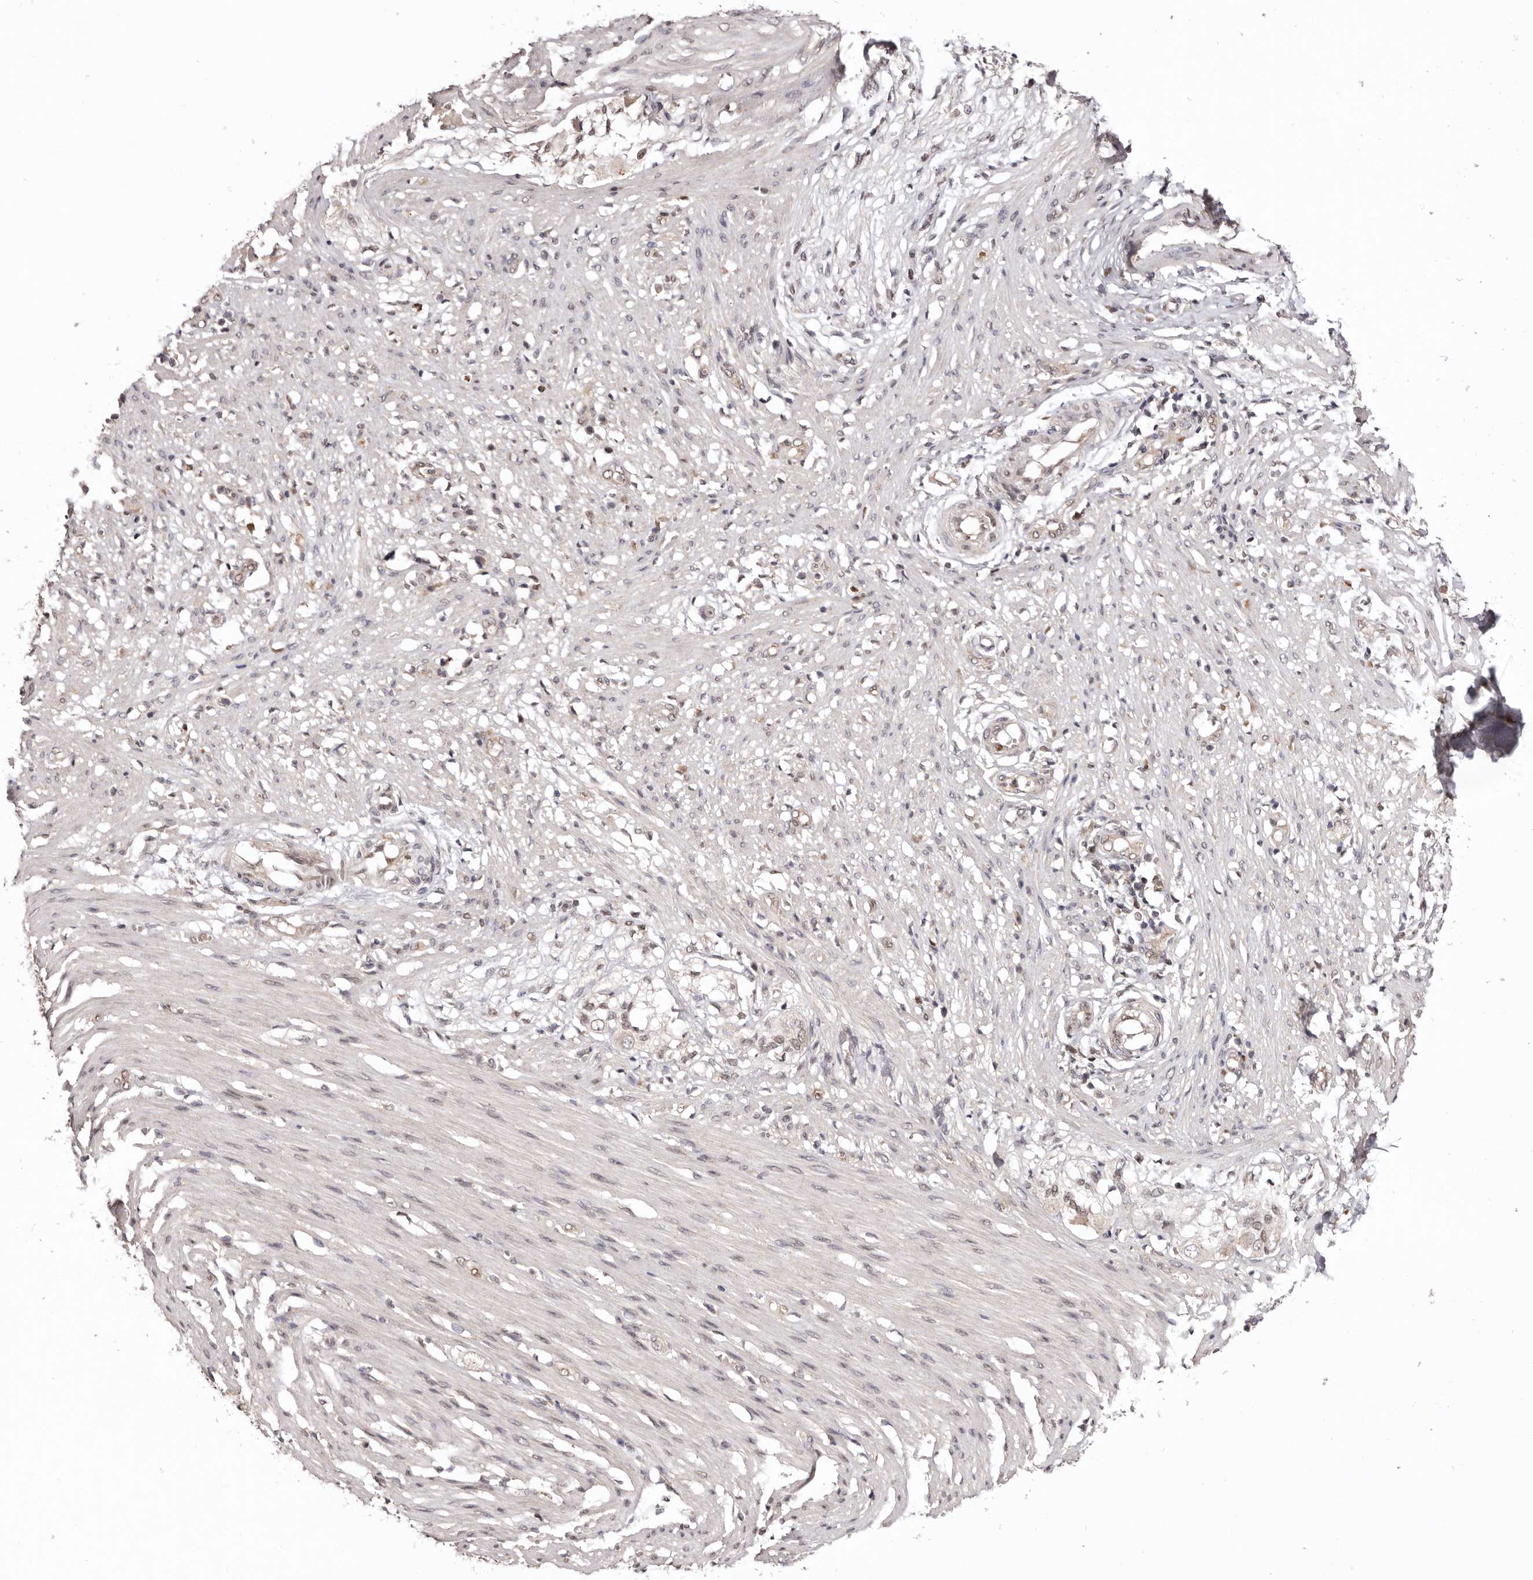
{"staining": {"intensity": "weak", "quantity": "<25%", "location": "nuclear"}, "tissue": "smooth muscle", "cell_type": "Smooth muscle cells", "image_type": "normal", "snomed": [{"axis": "morphology", "description": "Normal tissue, NOS"}, {"axis": "morphology", "description": "Adenocarcinoma, NOS"}, {"axis": "topography", "description": "Colon"}, {"axis": "topography", "description": "Peripheral nerve tissue"}], "caption": "This is an immunohistochemistry histopathology image of benign human smooth muscle. There is no staining in smooth muscle cells.", "gene": "NOTCH1", "patient": {"sex": "male", "age": 14}}